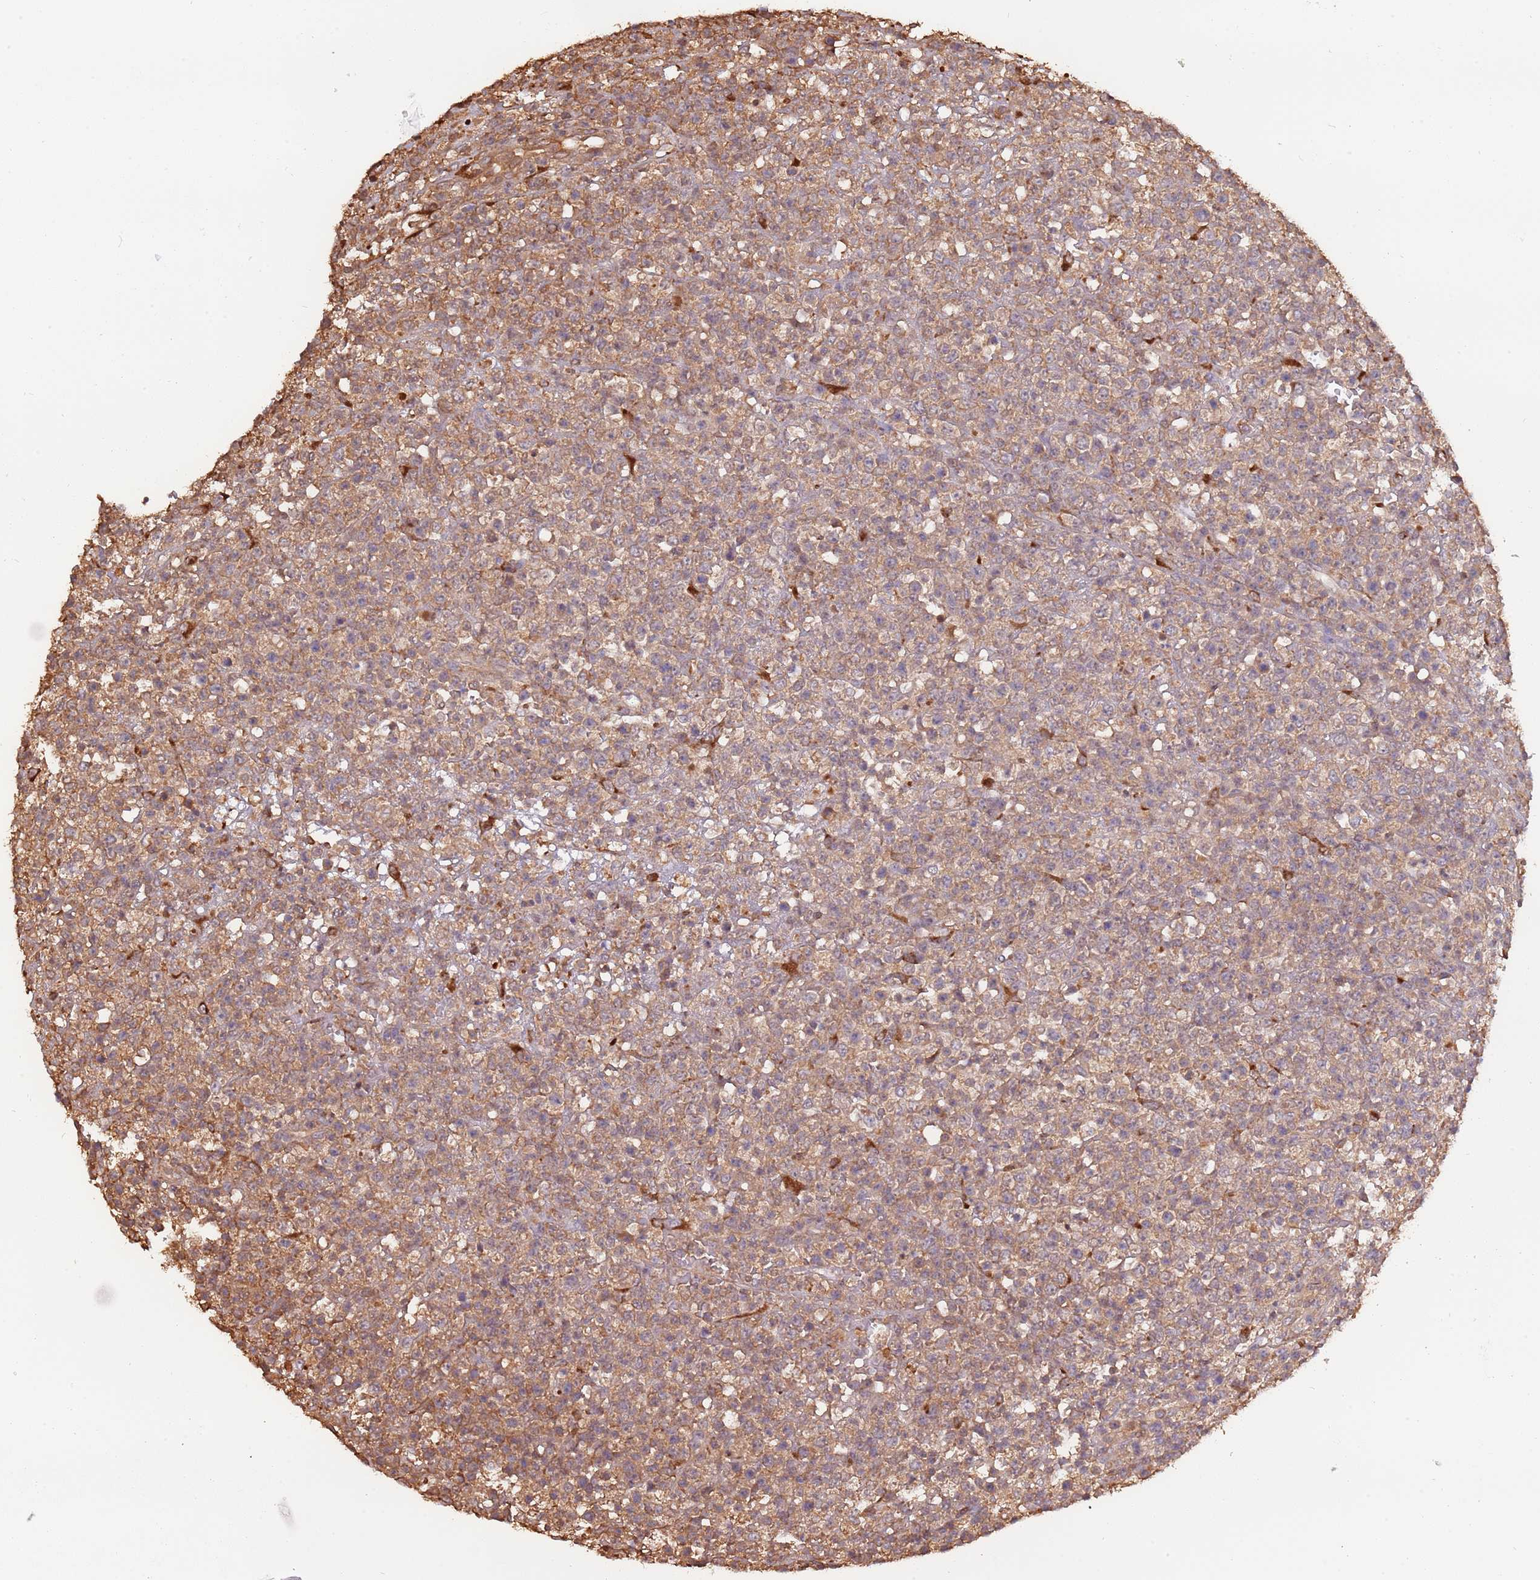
{"staining": {"intensity": "moderate", "quantity": ">75%", "location": "cytoplasmic/membranous"}, "tissue": "lymphoma", "cell_type": "Tumor cells", "image_type": "cancer", "snomed": [{"axis": "morphology", "description": "Malignant lymphoma, non-Hodgkin's type, High grade"}, {"axis": "topography", "description": "Colon"}], "caption": "High-grade malignant lymphoma, non-Hodgkin's type tissue reveals moderate cytoplasmic/membranous staining in about >75% of tumor cells", "gene": "COG4", "patient": {"sex": "female", "age": 53}}